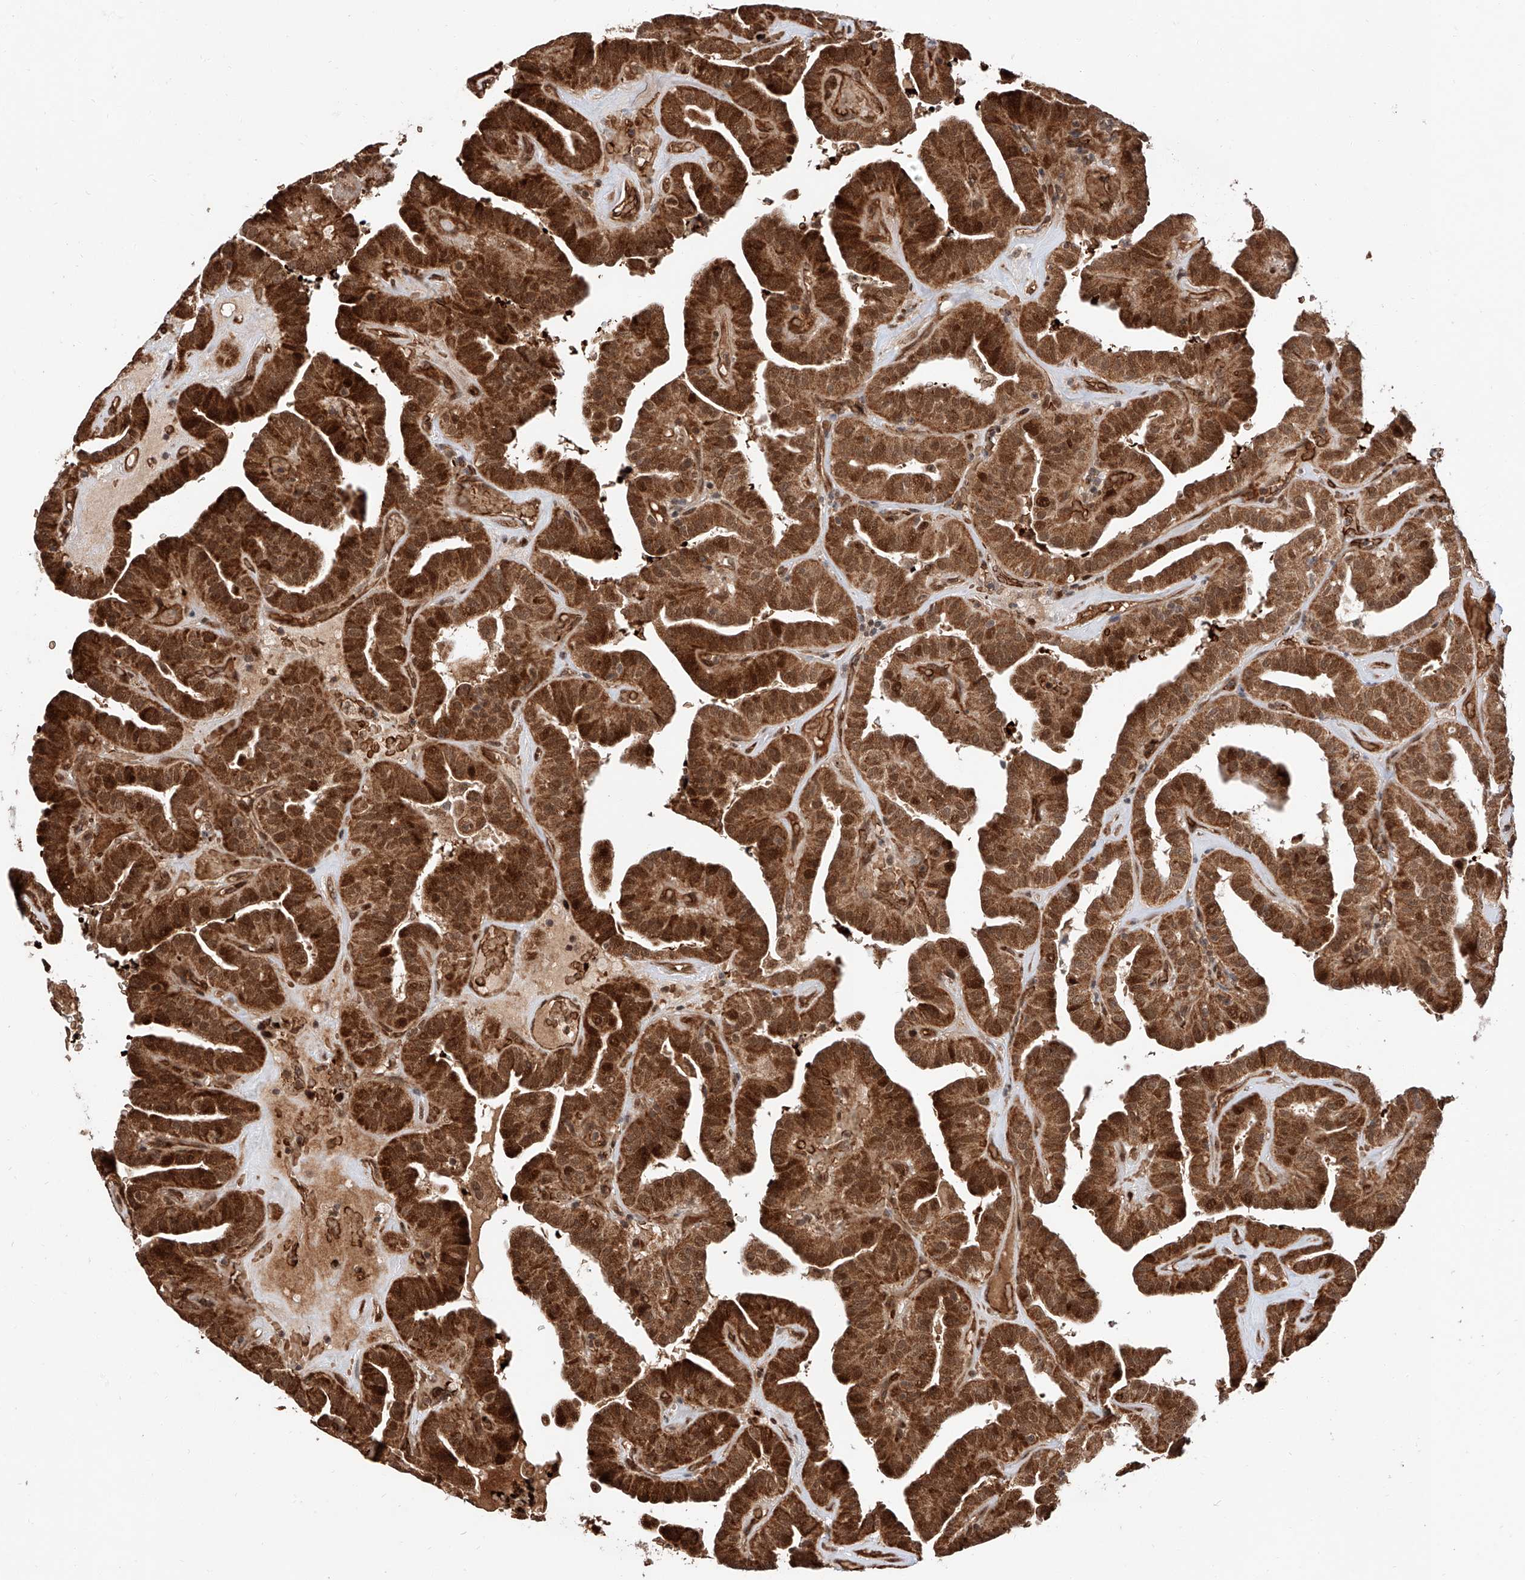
{"staining": {"intensity": "strong", "quantity": ">75%", "location": "cytoplasmic/membranous,nuclear"}, "tissue": "thyroid cancer", "cell_type": "Tumor cells", "image_type": "cancer", "snomed": [{"axis": "morphology", "description": "Papillary adenocarcinoma, NOS"}, {"axis": "topography", "description": "Thyroid gland"}], "caption": "Brown immunohistochemical staining in human papillary adenocarcinoma (thyroid) demonstrates strong cytoplasmic/membranous and nuclear staining in about >75% of tumor cells. The staining is performed using DAB brown chromogen to label protein expression. The nuclei are counter-stained blue using hematoxylin.", "gene": "THTPA", "patient": {"sex": "male", "age": 77}}